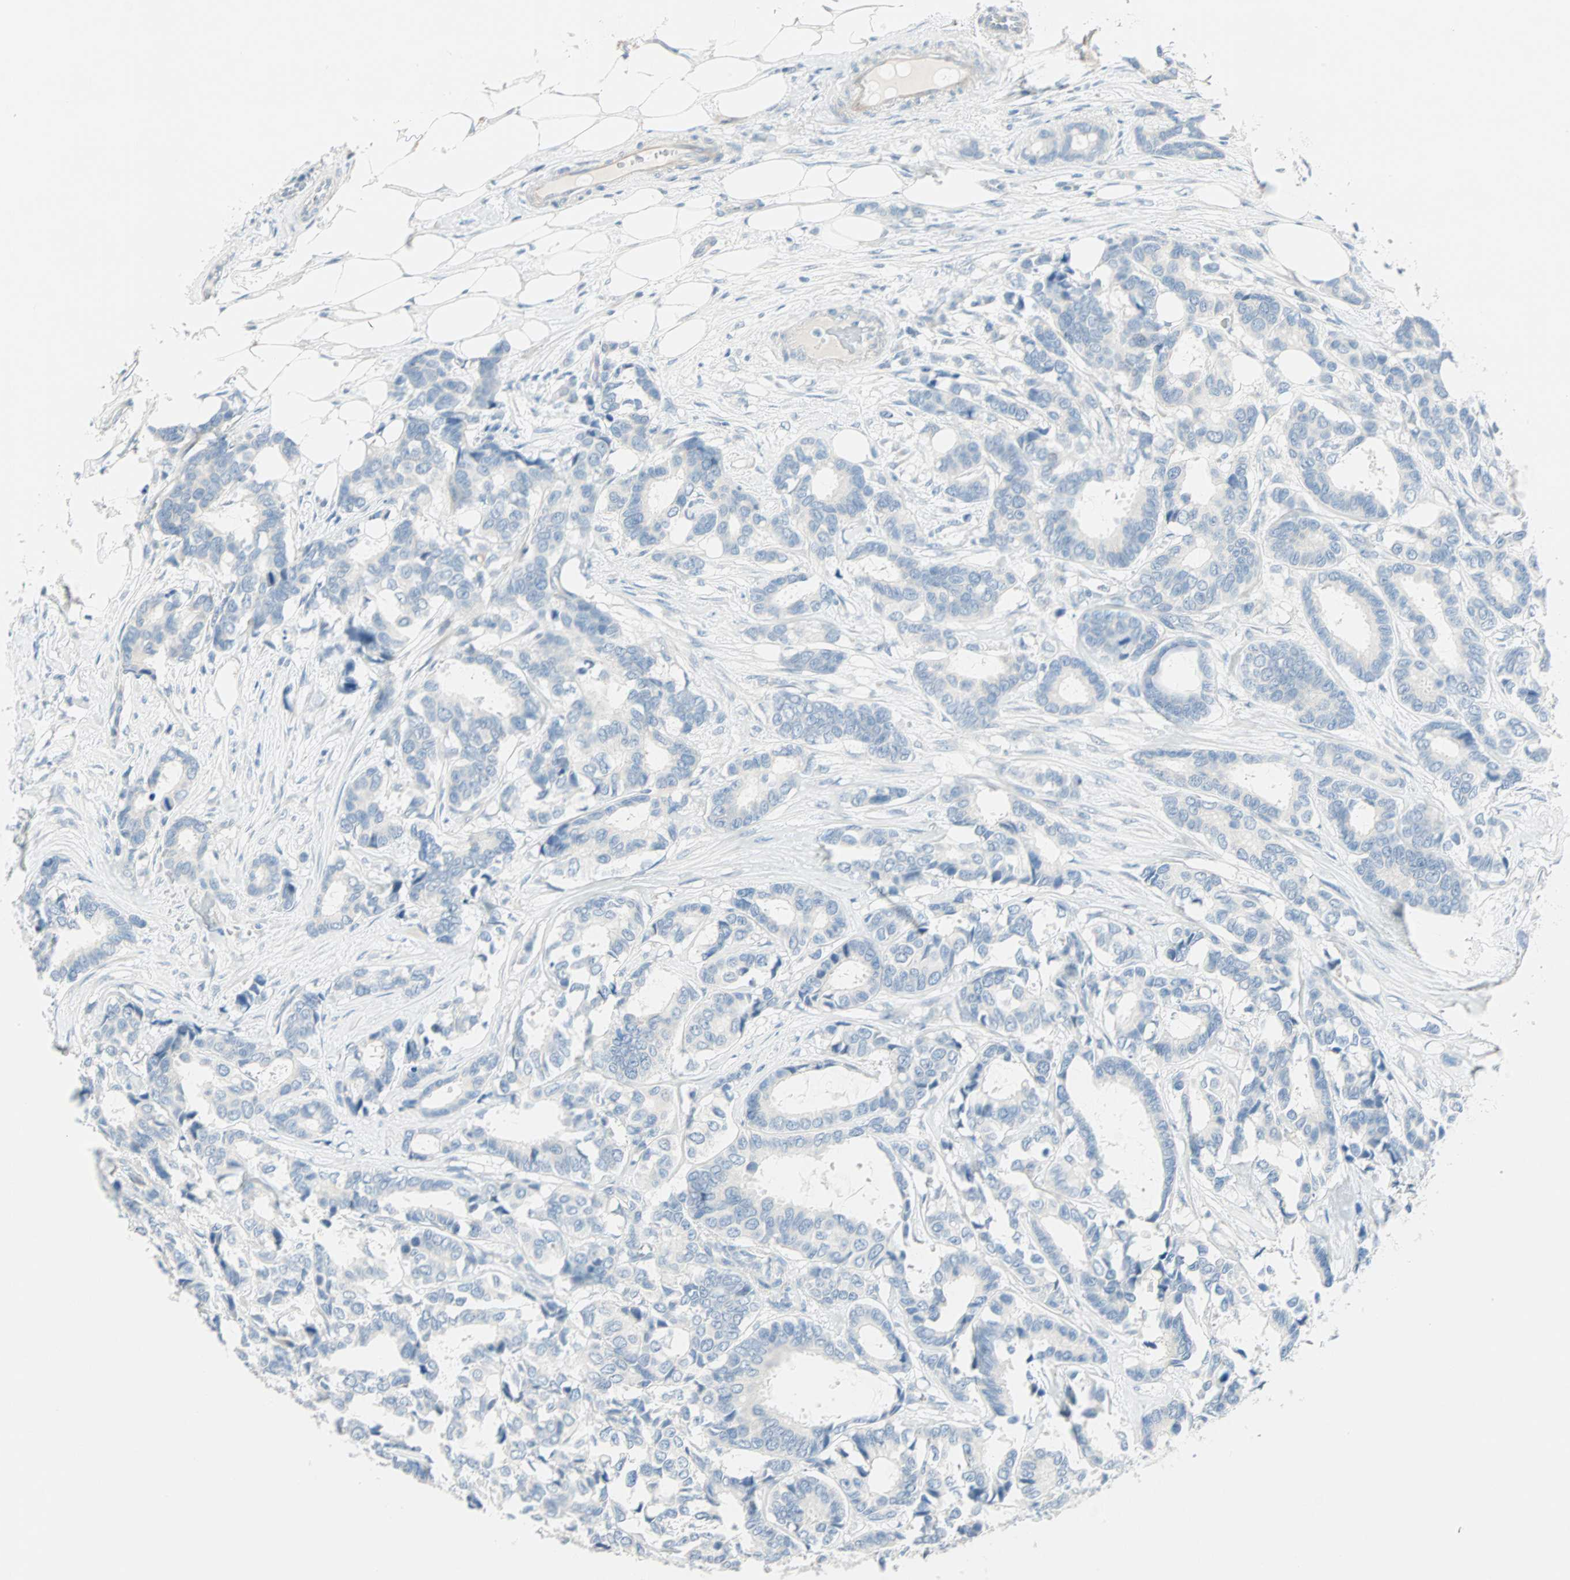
{"staining": {"intensity": "negative", "quantity": "none", "location": "none"}, "tissue": "breast cancer", "cell_type": "Tumor cells", "image_type": "cancer", "snomed": [{"axis": "morphology", "description": "Duct carcinoma"}, {"axis": "topography", "description": "Breast"}], "caption": "Immunohistochemical staining of human intraductal carcinoma (breast) demonstrates no significant expression in tumor cells.", "gene": "SULT1C2", "patient": {"sex": "female", "age": 87}}